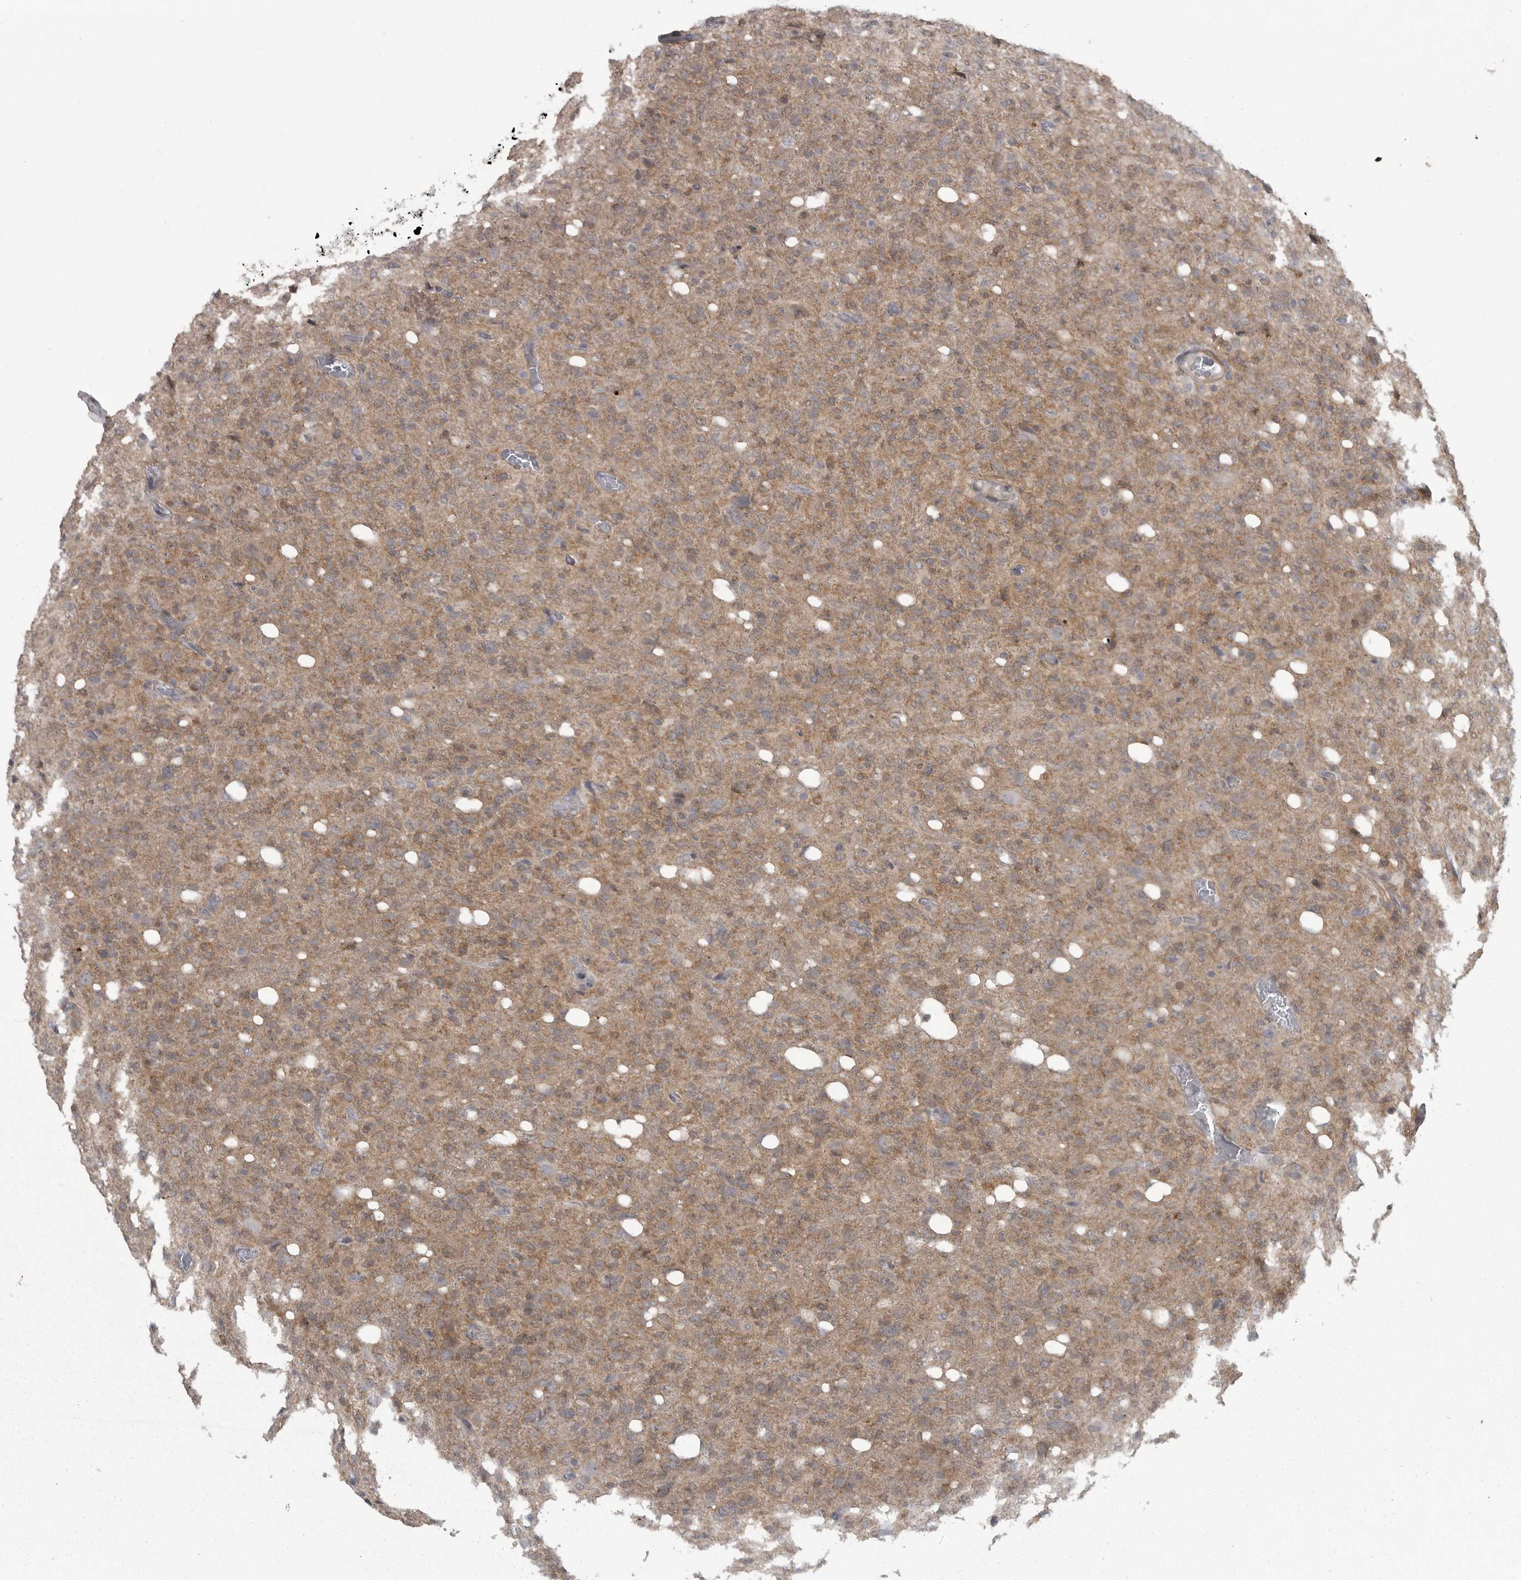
{"staining": {"intensity": "weak", "quantity": ">75%", "location": "cytoplasmic/membranous"}, "tissue": "glioma", "cell_type": "Tumor cells", "image_type": "cancer", "snomed": [{"axis": "morphology", "description": "Glioma, malignant, High grade"}, {"axis": "topography", "description": "Brain"}], "caption": "A low amount of weak cytoplasmic/membranous staining is identified in approximately >75% of tumor cells in malignant glioma (high-grade) tissue.", "gene": "PPP1R9A", "patient": {"sex": "female", "age": 57}}